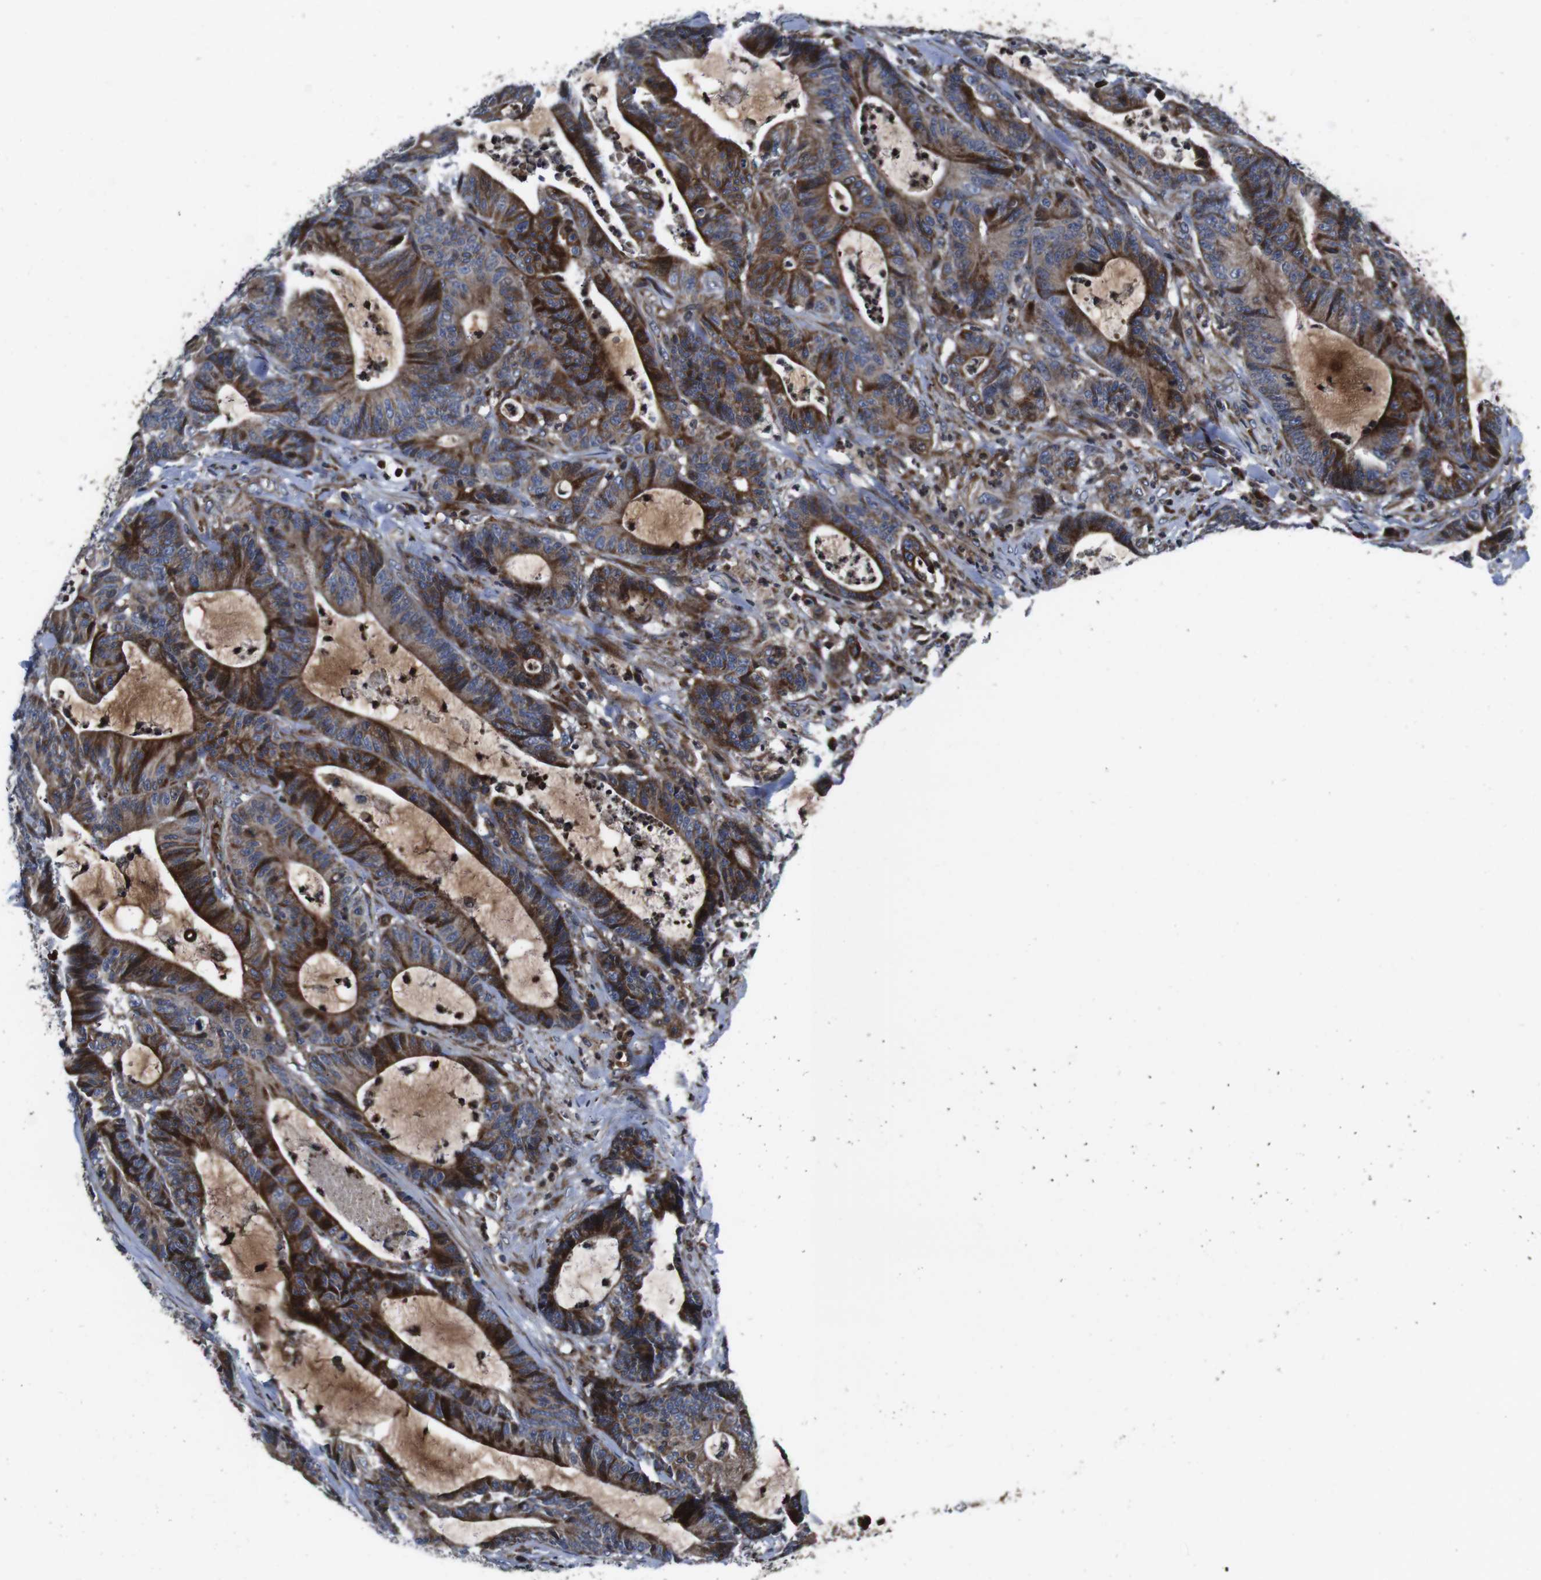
{"staining": {"intensity": "strong", "quantity": ">75%", "location": "cytoplasmic/membranous"}, "tissue": "colorectal cancer", "cell_type": "Tumor cells", "image_type": "cancer", "snomed": [{"axis": "morphology", "description": "Adenocarcinoma, NOS"}, {"axis": "topography", "description": "Colon"}], "caption": "Immunohistochemical staining of colorectal cancer demonstrates strong cytoplasmic/membranous protein positivity in about >75% of tumor cells.", "gene": "SMYD3", "patient": {"sex": "female", "age": 84}}